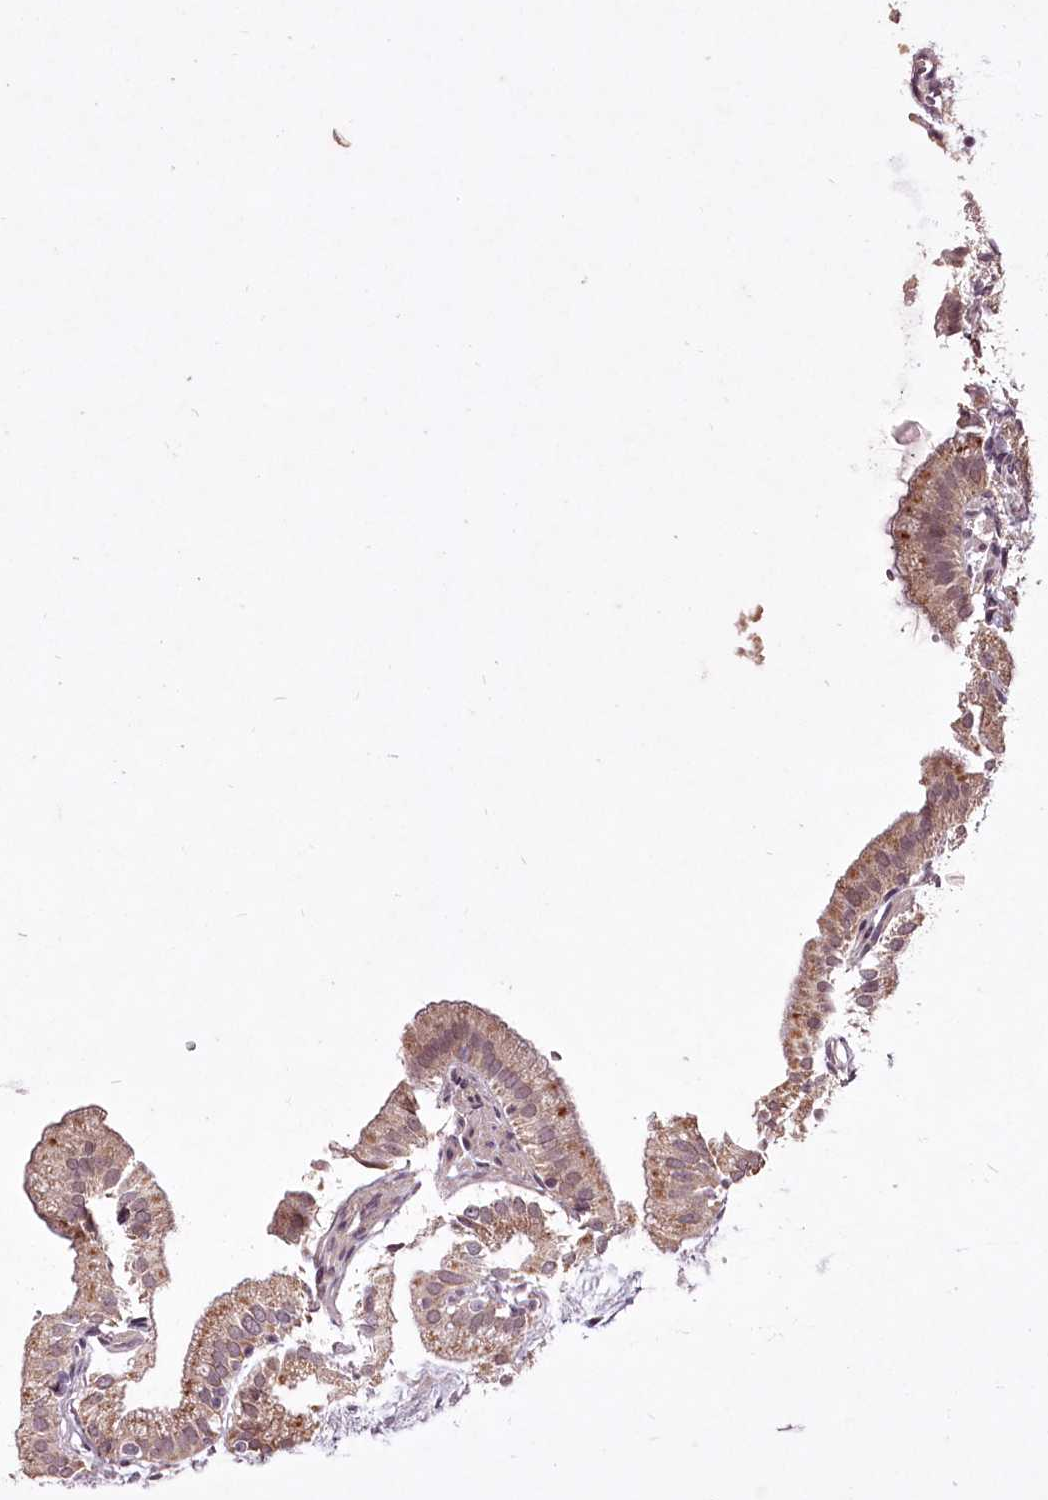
{"staining": {"intensity": "weak", "quantity": "25%-75%", "location": "cytoplasmic/membranous,nuclear"}, "tissue": "gallbladder", "cell_type": "Glandular cells", "image_type": "normal", "snomed": [{"axis": "morphology", "description": "Normal tissue, NOS"}, {"axis": "topography", "description": "Gallbladder"}], "caption": "Immunohistochemical staining of normal human gallbladder reveals weak cytoplasmic/membranous,nuclear protein expression in approximately 25%-75% of glandular cells. (DAB (3,3'-diaminobenzidine) IHC with brightfield microscopy, high magnification).", "gene": "ADRA1D", "patient": {"sex": "male", "age": 55}}